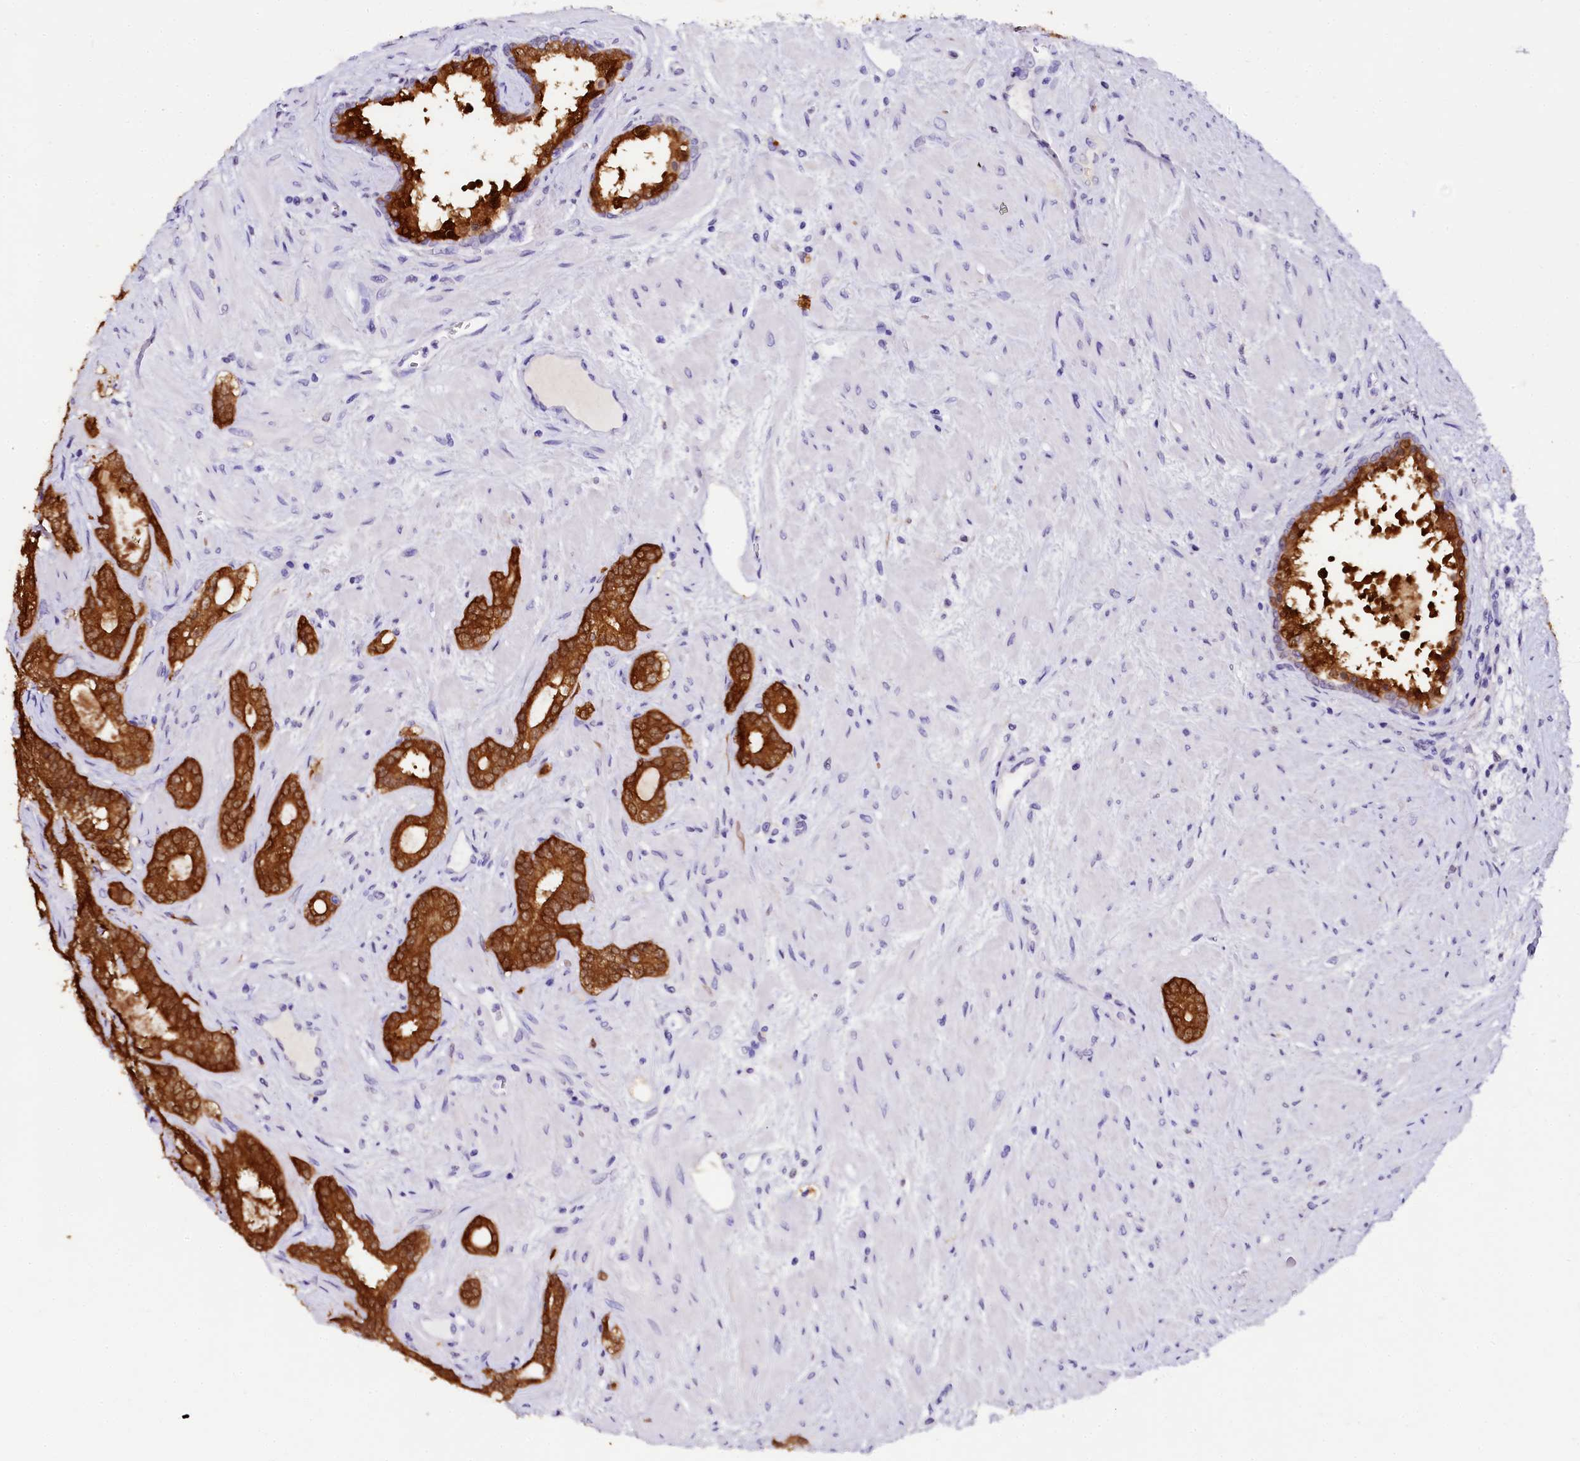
{"staining": {"intensity": "strong", "quantity": ">75%", "location": "cytoplasmic/membranous"}, "tissue": "prostate cancer", "cell_type": "Tumor cells", "image_type": "cancer", "snomed": [{"axis": "morphology", "description": "Adenocarcinoma, High grade"}, {"axis": "topography", "description": "Prostate"}], "caption": "Immunohistochemical staining of human prostate adenocarcinoma (high-grade) shows high levels of strong cytoplasmic/membranous expression in approximately >75% of tumor cells.", "gene": "SORD", "patient": {"sex": "male", "age": 64}}